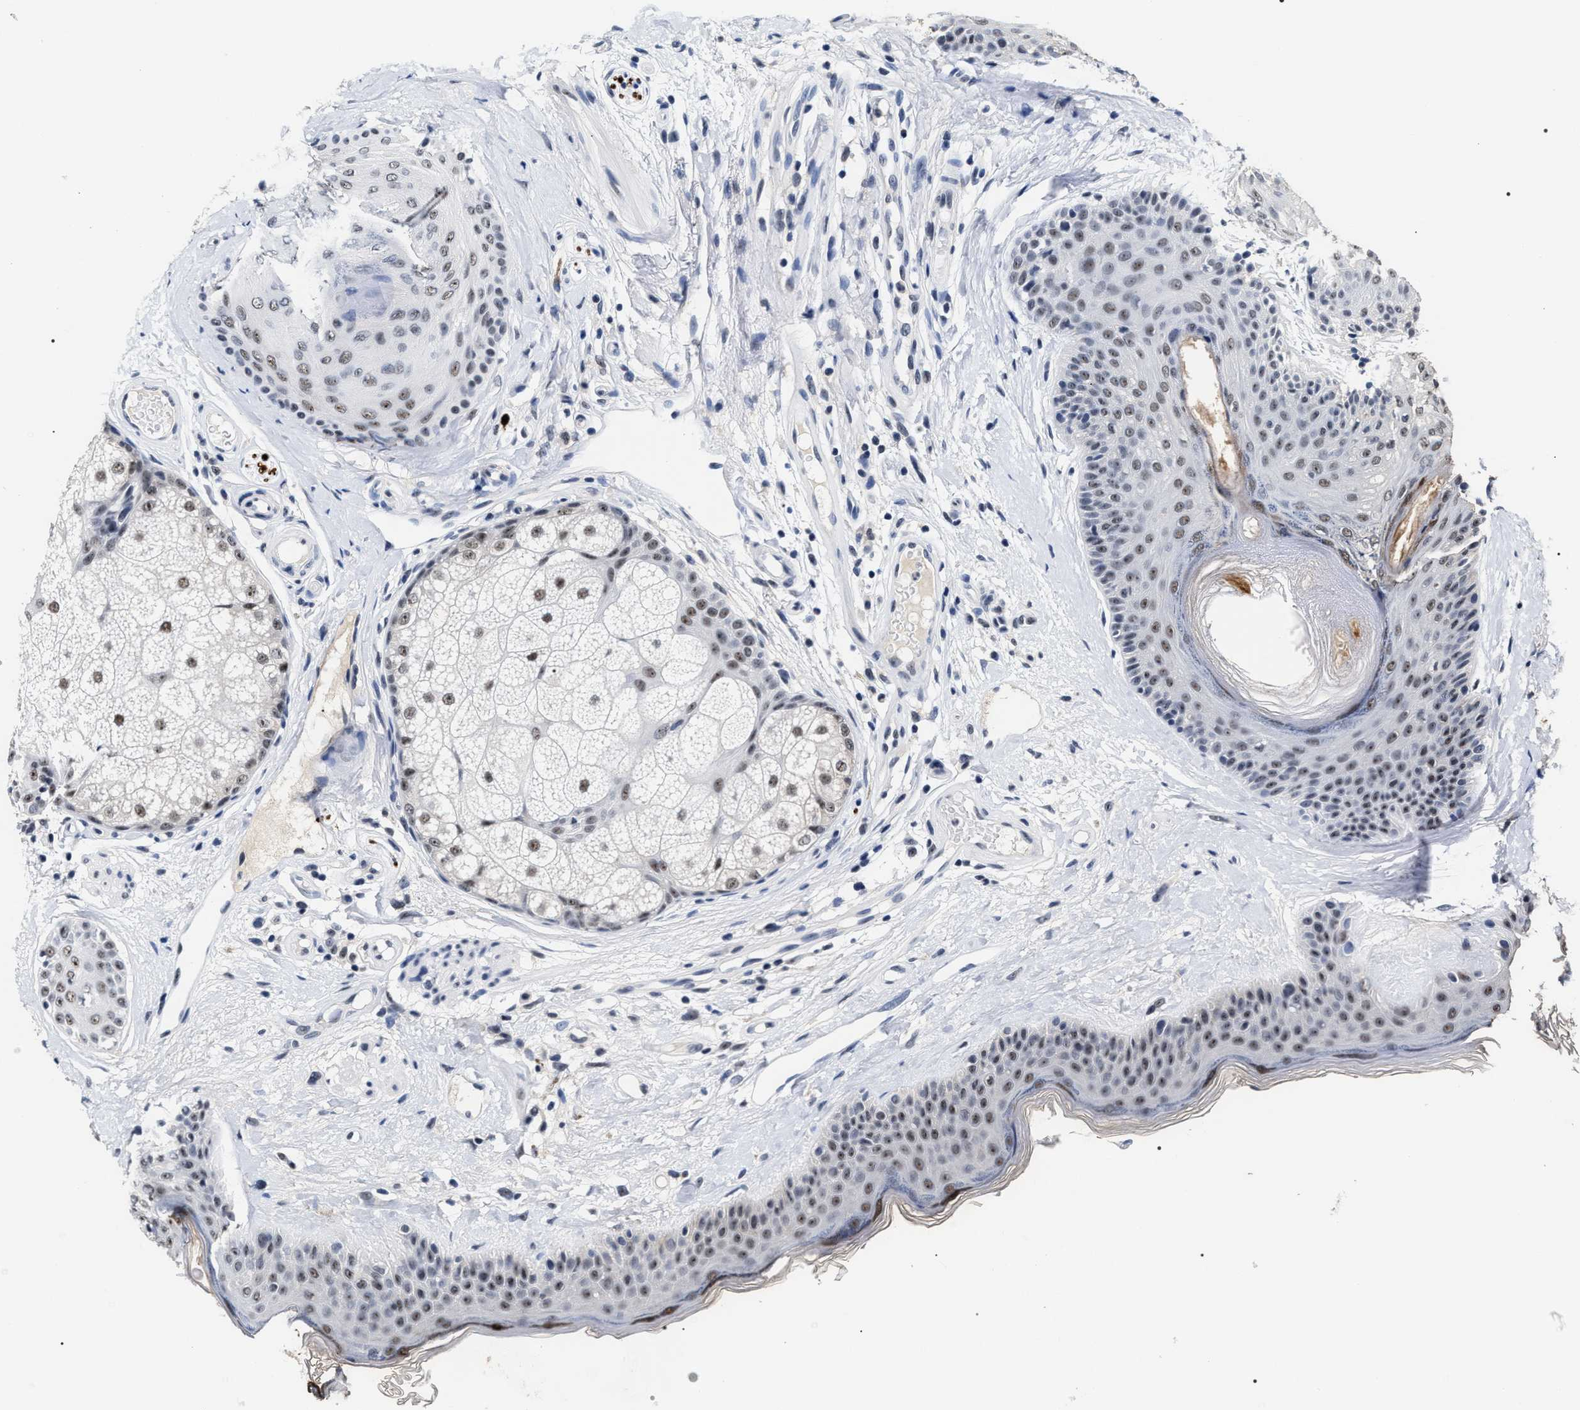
{"staining": {"intensity": "weak", "quantity": "25%-75%", "location": "nuclear"}, "tissue": "oral mucosa", "cell_type": "Squamous epithelial cells", "image_type": "normal", "snomed": [{"axis": "morphology", "description": "Normal tissue, NOS"}, {"axis": "topography", "description": "Skin"}, {"axis": "topography", "description": "Oral tissue"}], "caption": "DAB immunohistochemical staining of unremarkable human oral mucosa shows weak nuclear protein positivity in about 25%-75% of squamous epithelial cells.", "gene": "RRP1B", "patient": {"sex": "male", "age": 84}}